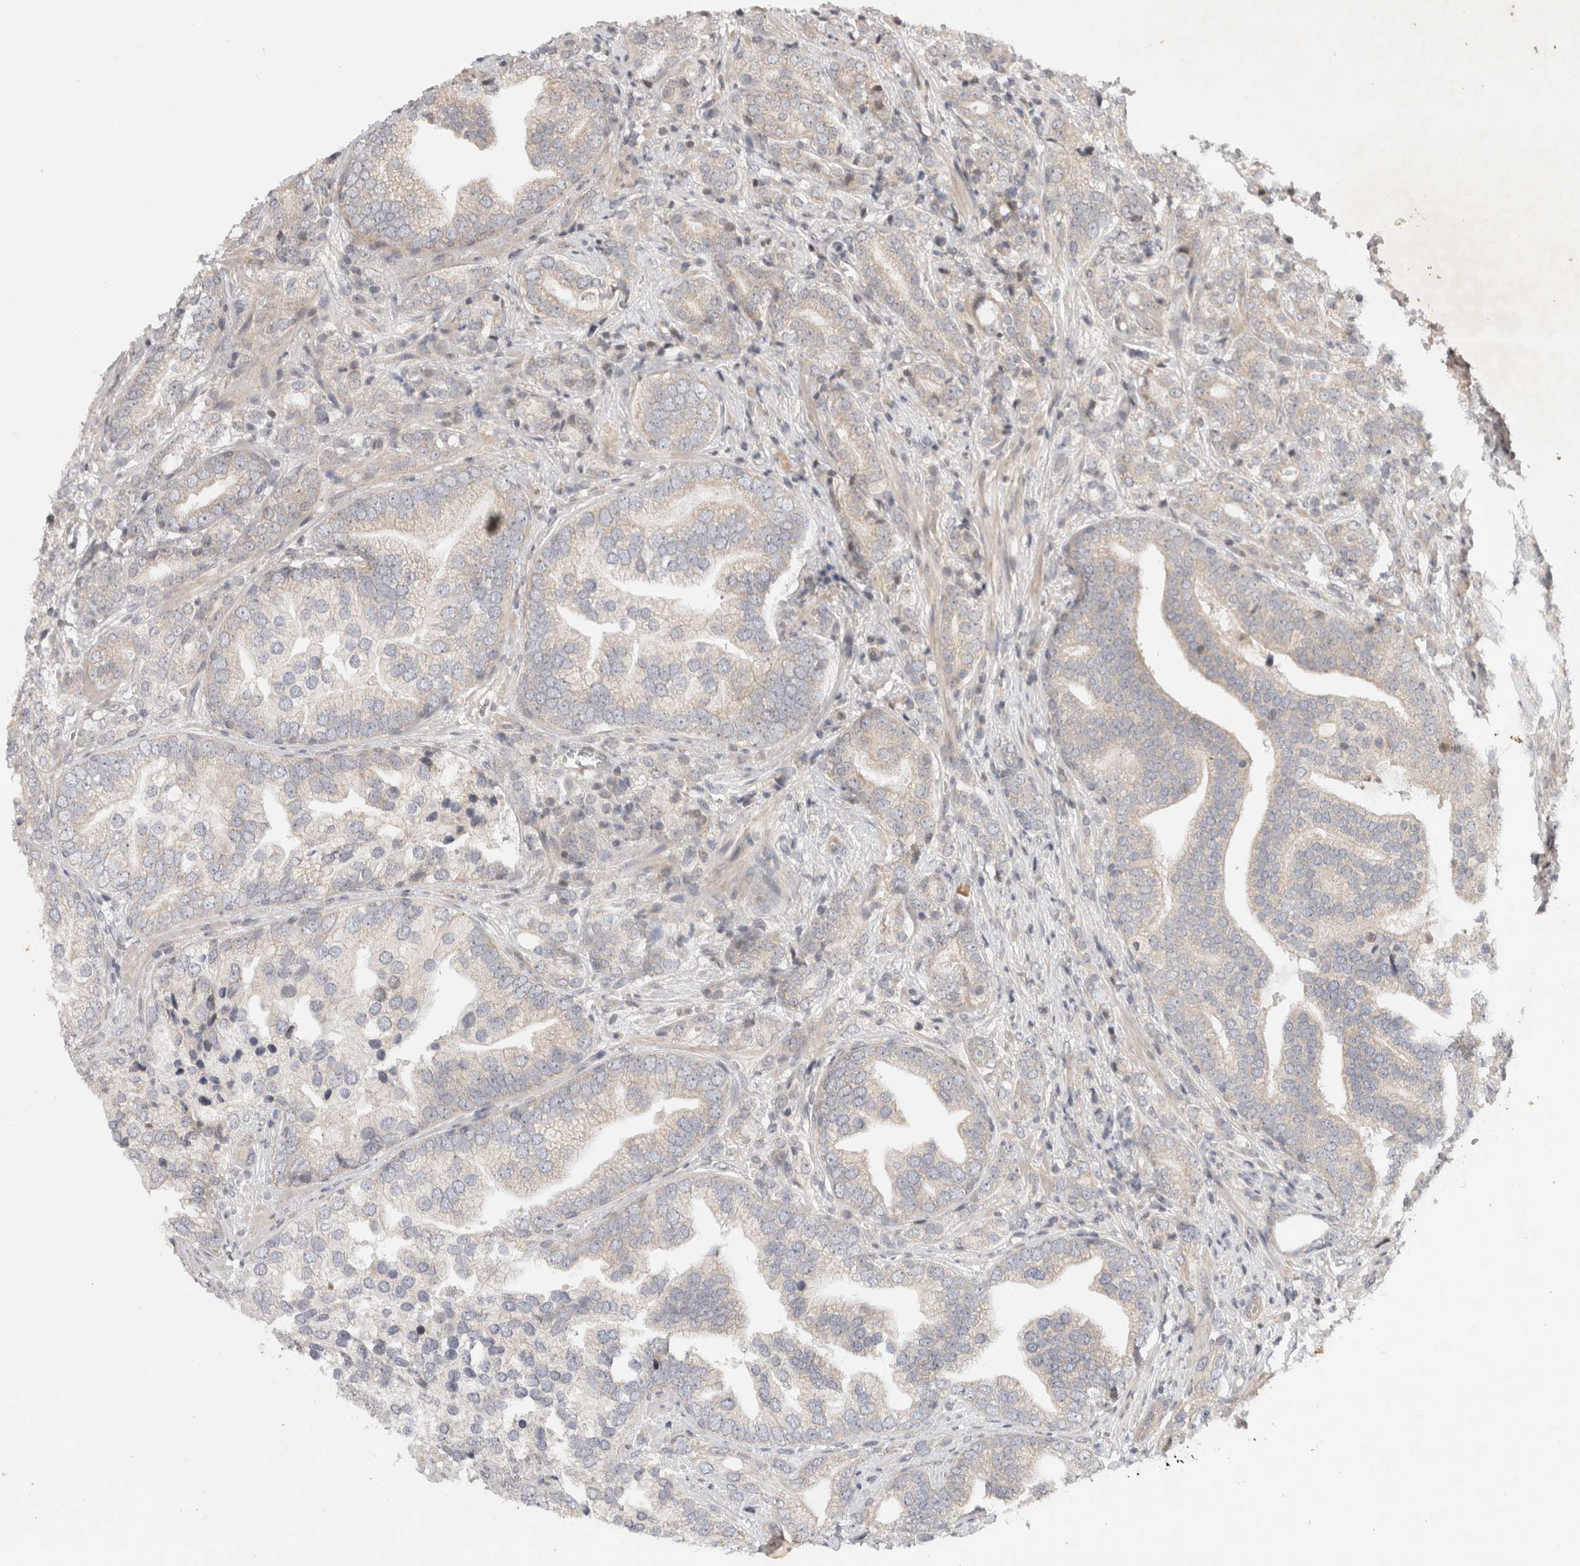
{"staining": {"intensity": "weak", "quantity": "25%-75%", "location": "cytoplasmic/membranous"}, "tissue": "prostate cancer", "cell_type": "Tumor cells", "image_type": "cancer", "snomed": [{"axis": "morphology", "description": "Adenocarcinoma, High grade"}, {"axis": "topography", "description": "Prostate"}], "caption": "High-grade adenocarcinoma (prostate) stained with IHC exhibits weak cytoplasmic/membranous expression in approximately 25%-75% of tumor cells.", "gene": "EIF2AK1", "patient": {"sex": "male", "age": 57}}